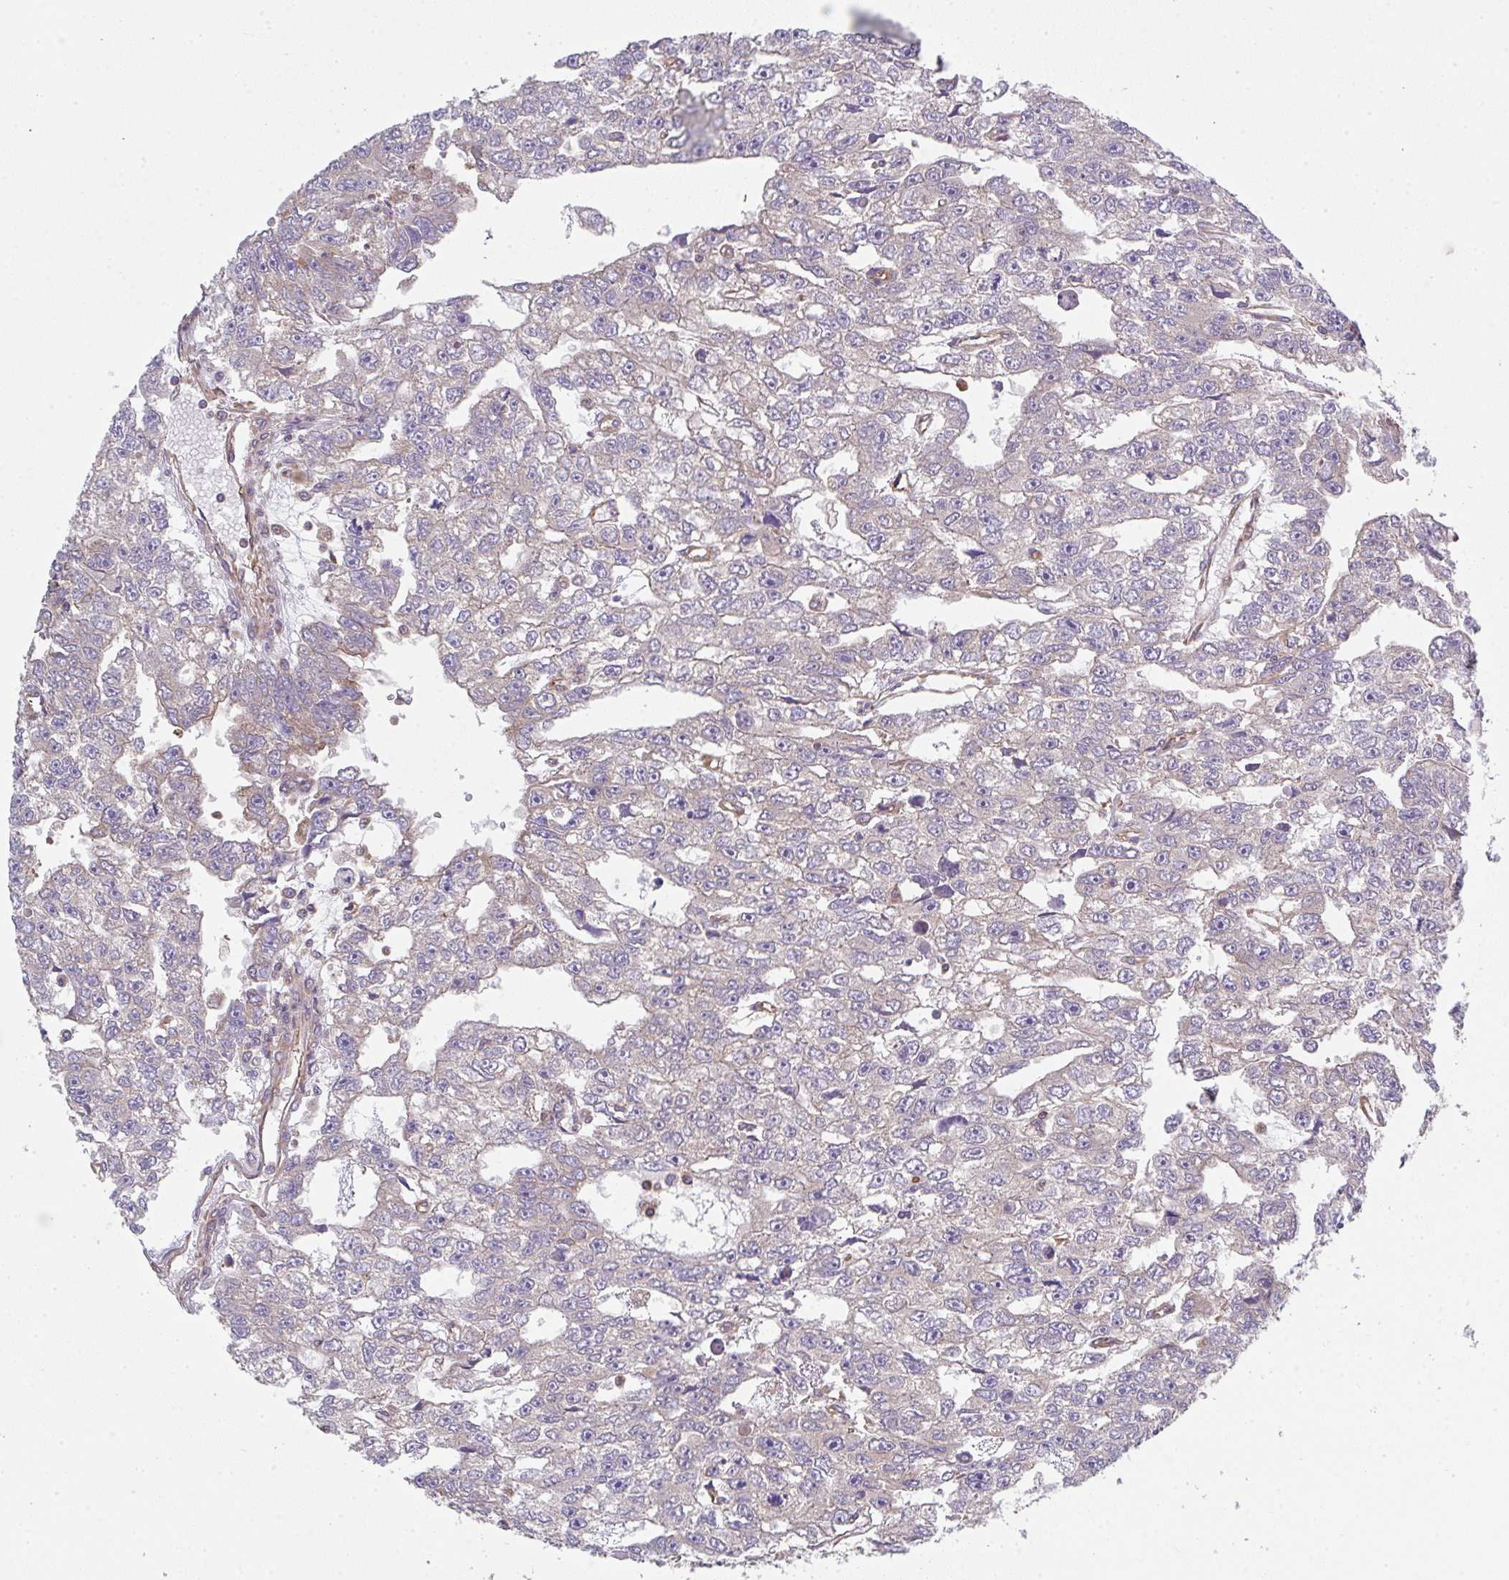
{"staining": {"intensity": "negative", "quantity": "none", "location": "none"}, "tissue": "testis cancer", "cell_type": "Tumor cells", "image_type": "cancer", "snomed": [{"axis": "morphology", "description": "Carcinoma, Embryonal, NOS"}, {"axis": "topography", "description": "Testis"}], "caption": "Tumor cells are negative for protein expression in human testis cancer (embryonal carcinoma).", "gene": "TMEM229A", "patient": {"sex": "male", "age": 20}}